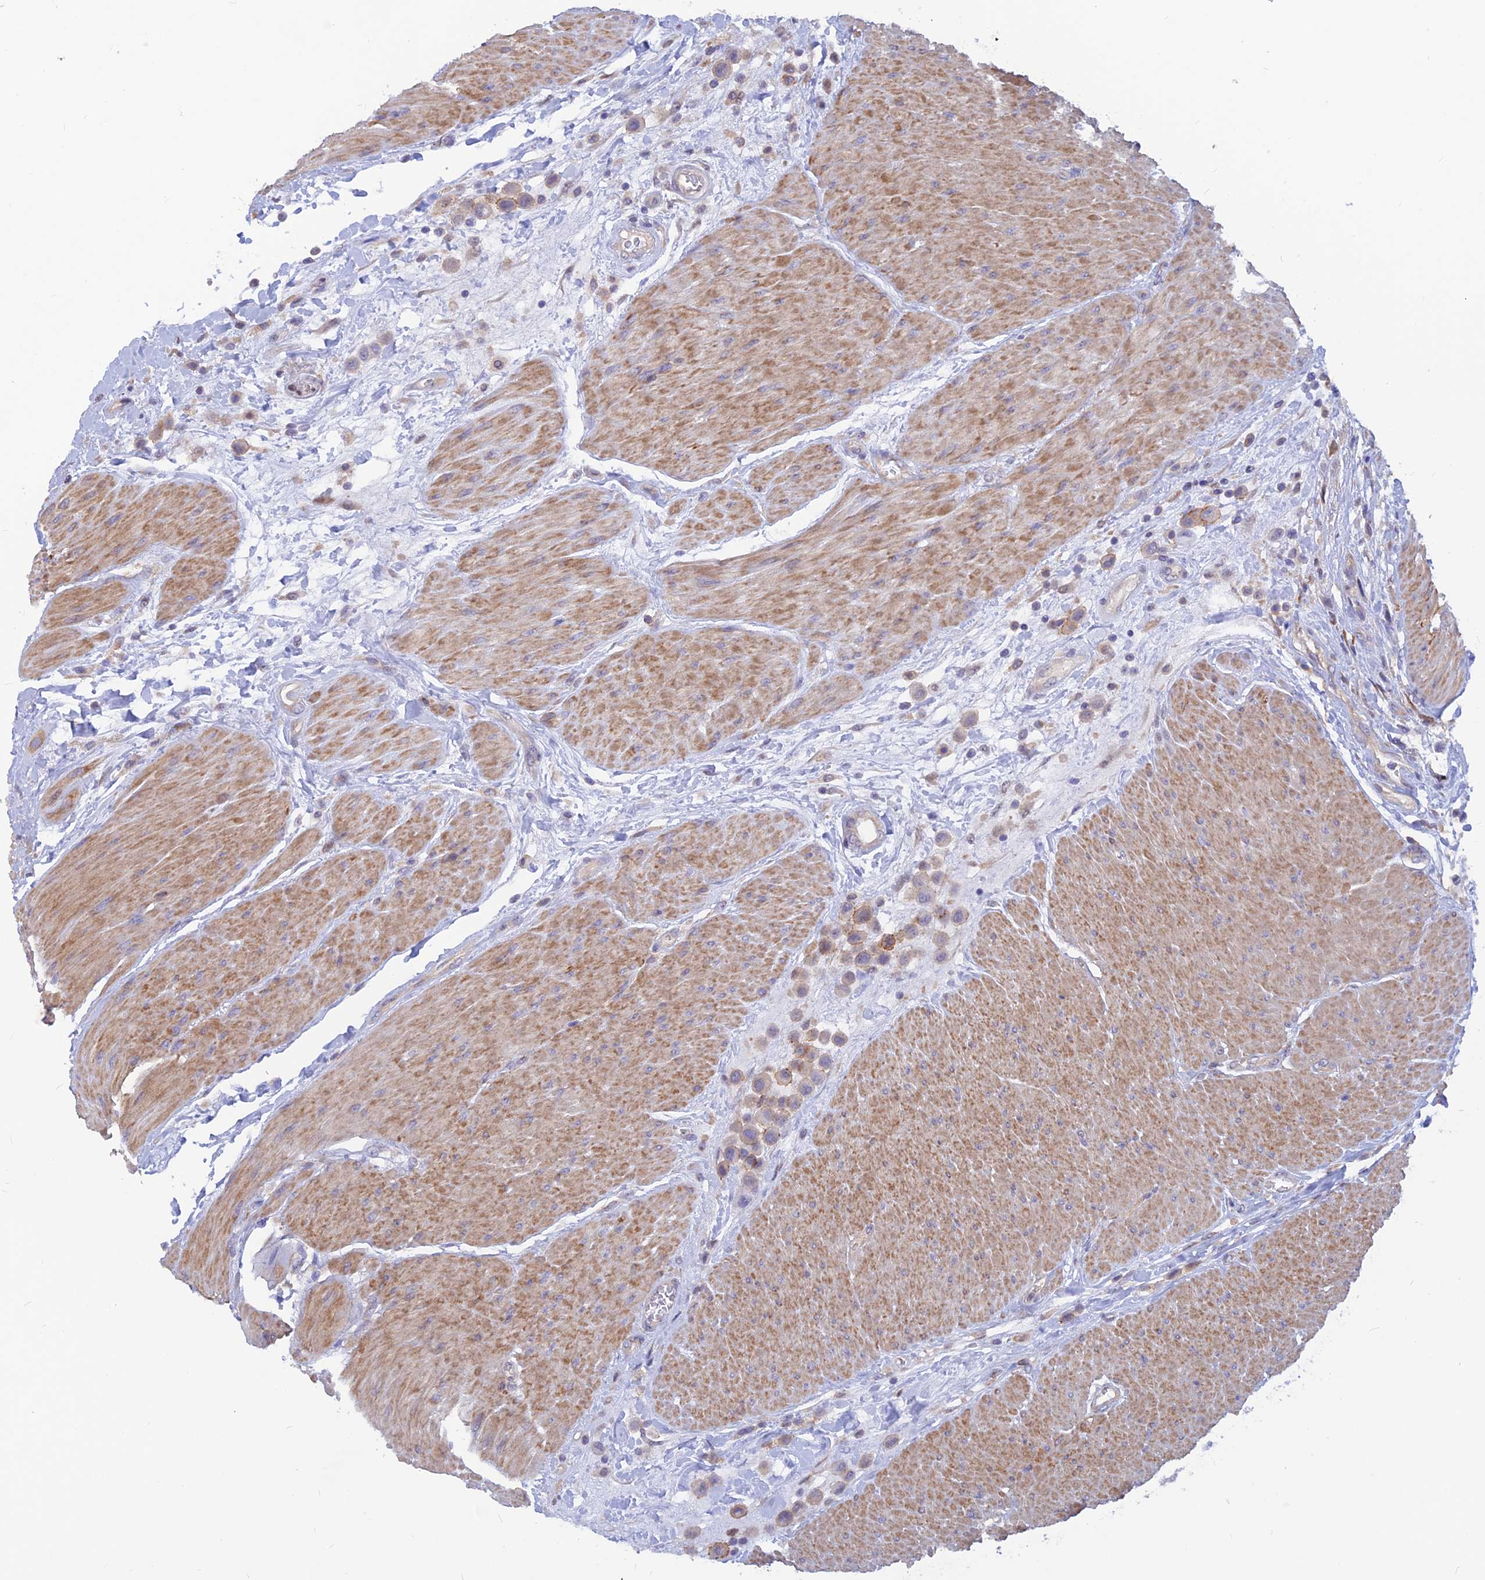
{"staining": {"intensity": "negative", "quantity": "none", "location": "none"}, "tissue": "urothelial cancer", "cell_type": "Tumor cells", "image_type": "cancer", "snomed": [{"axis": "morphology", "description": "Urothelial carcinoma, High grade"}, {"axis": "topography", "description": "Urinary bladder"}], "caption": "A high-resolution histopathology image shows immunohistochemistry (IHC) staining of urothelial cancer, which reveals no significant expression in tumor cells.", "gene": "DNAJC16", "patient": {"sex": "male", "age": 50}}